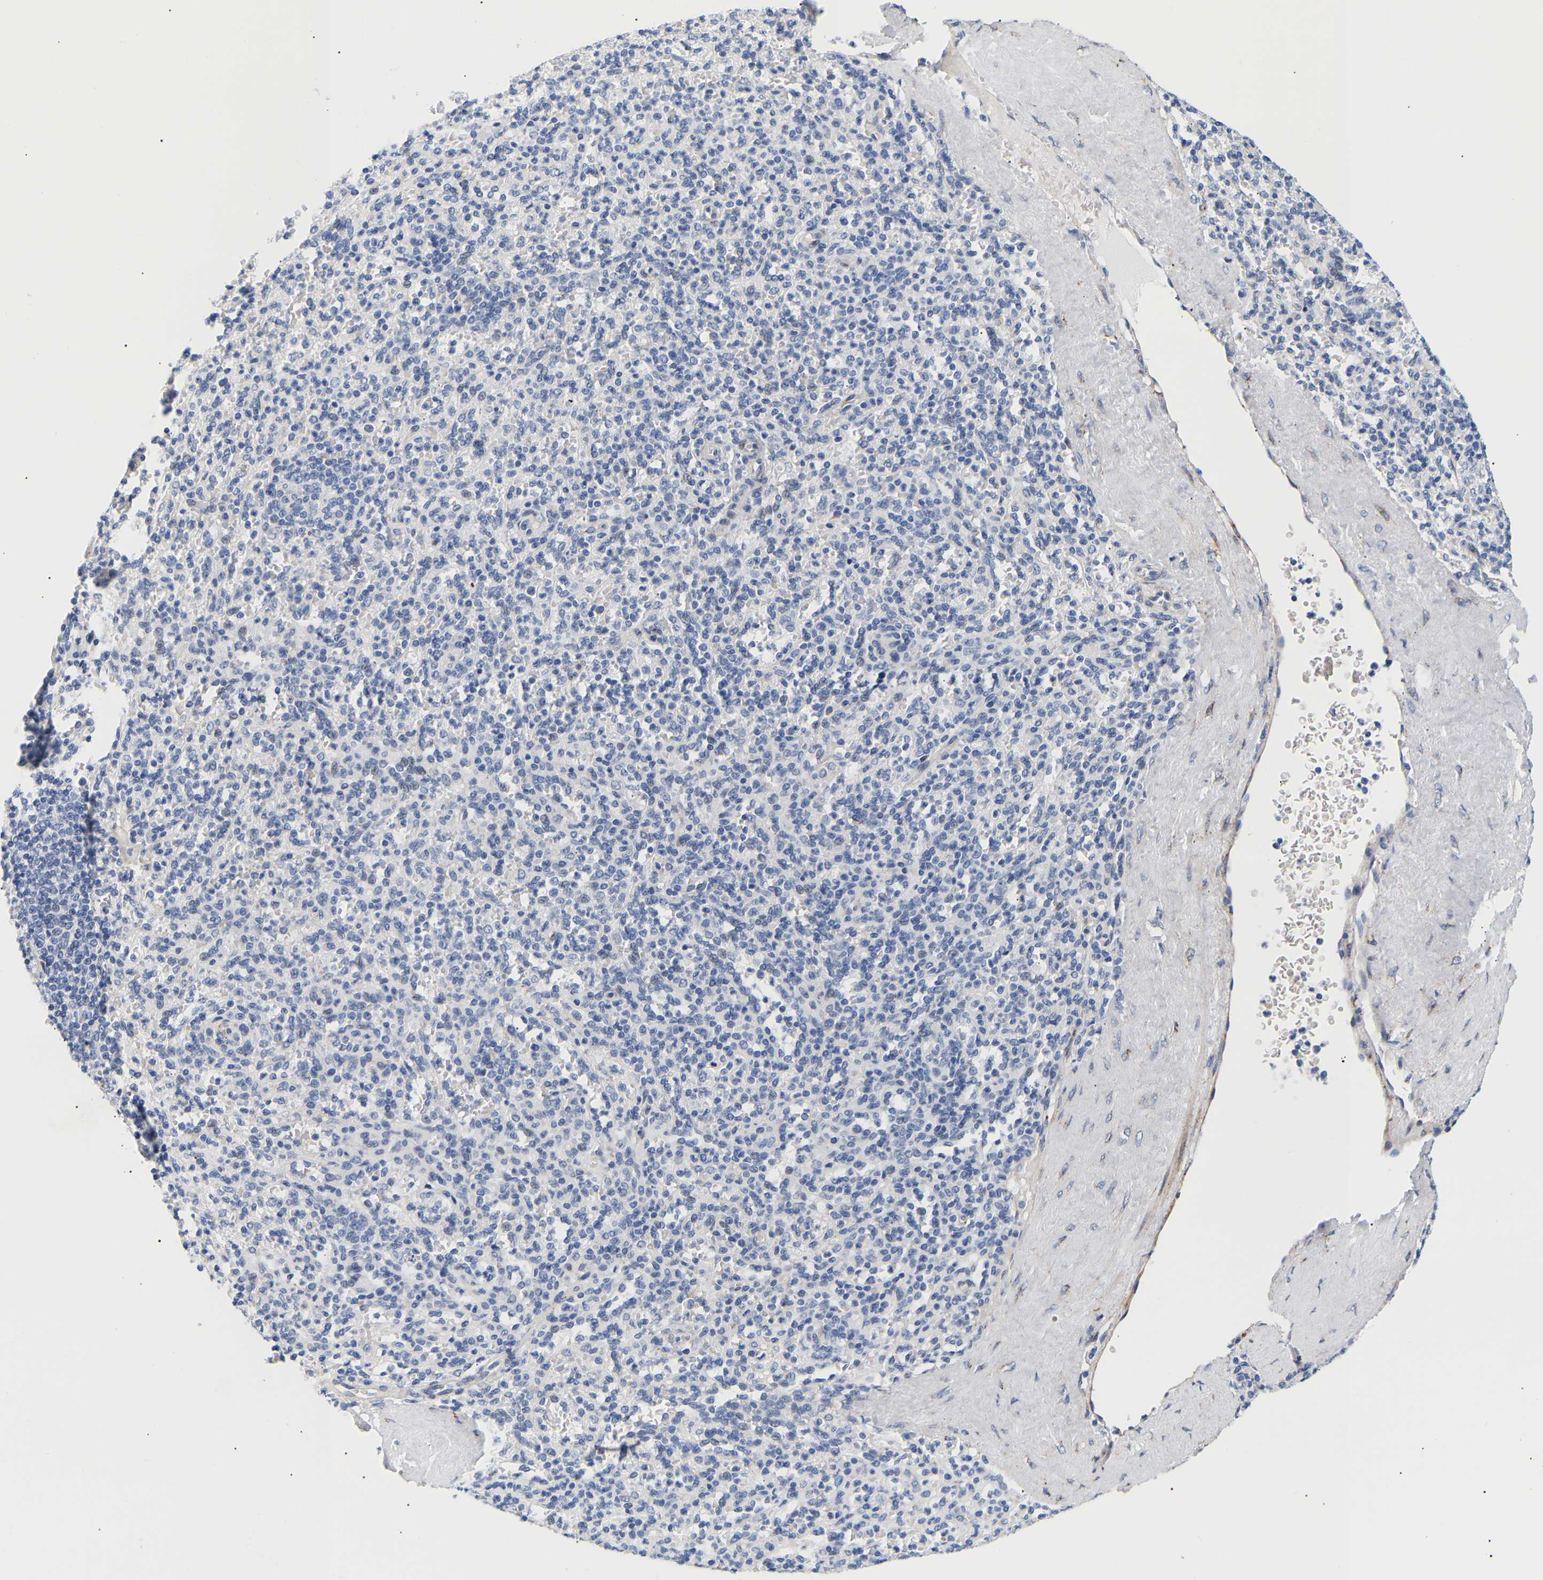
{"staining": {"intensity": "negative", "quantity": "none", "location": "none"}, "tissue": "spleen", "cell_type": "Cells in red pulp", "image_type": "normal", "snomed": [{"axis": "morphology", "description": "Normal tissue, NOS"}, {"axis": "topography", "description": "Spleen"}], "caption": "This is a photomicrograph of immunohistochemistry staining of benign spleen, which shows no positivity in cells in red pulp.", "gene": "IGFBP7", "patient": {"sex": "male", "age": 36}}